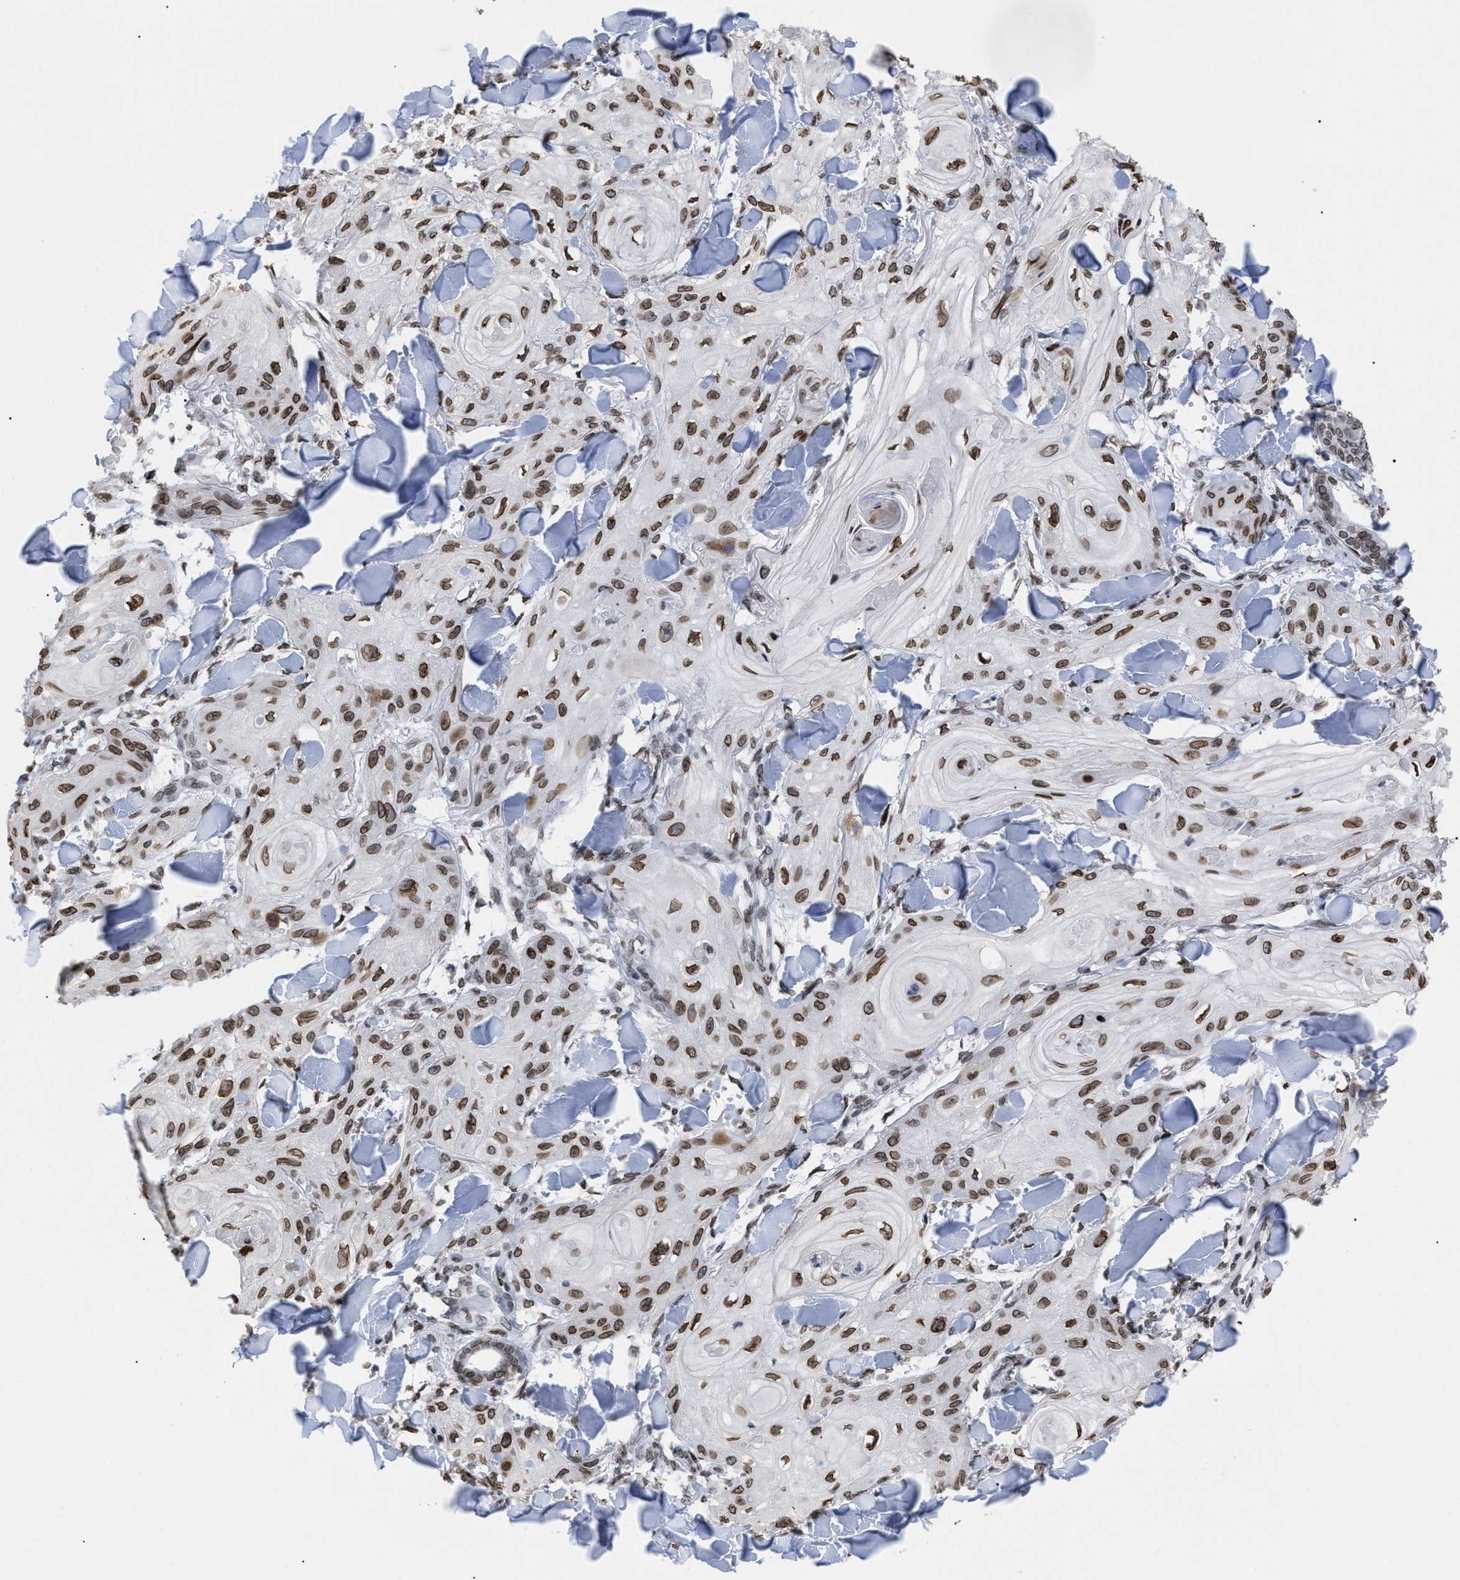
{"staining": {"intensity": "moderate", "quantity": ">75%", "location": "cytoplasmic/membranous,nuclear"}, "tissue": "skin cancer", "cell_type": "Tumor cells", "image_type": "cancer", "snomed": [{"axis": "morphology", "description": "Squamous cell carcinoma, NOS"}, {"axis": "topography", "description": "Skin"}], "caption": "Human squamous cell carcinoma (skin) stained with a protein marker displays moderate staining in tumor cells.", "gene": "TPR", "patient": {"sex": "male", "age": 74}}